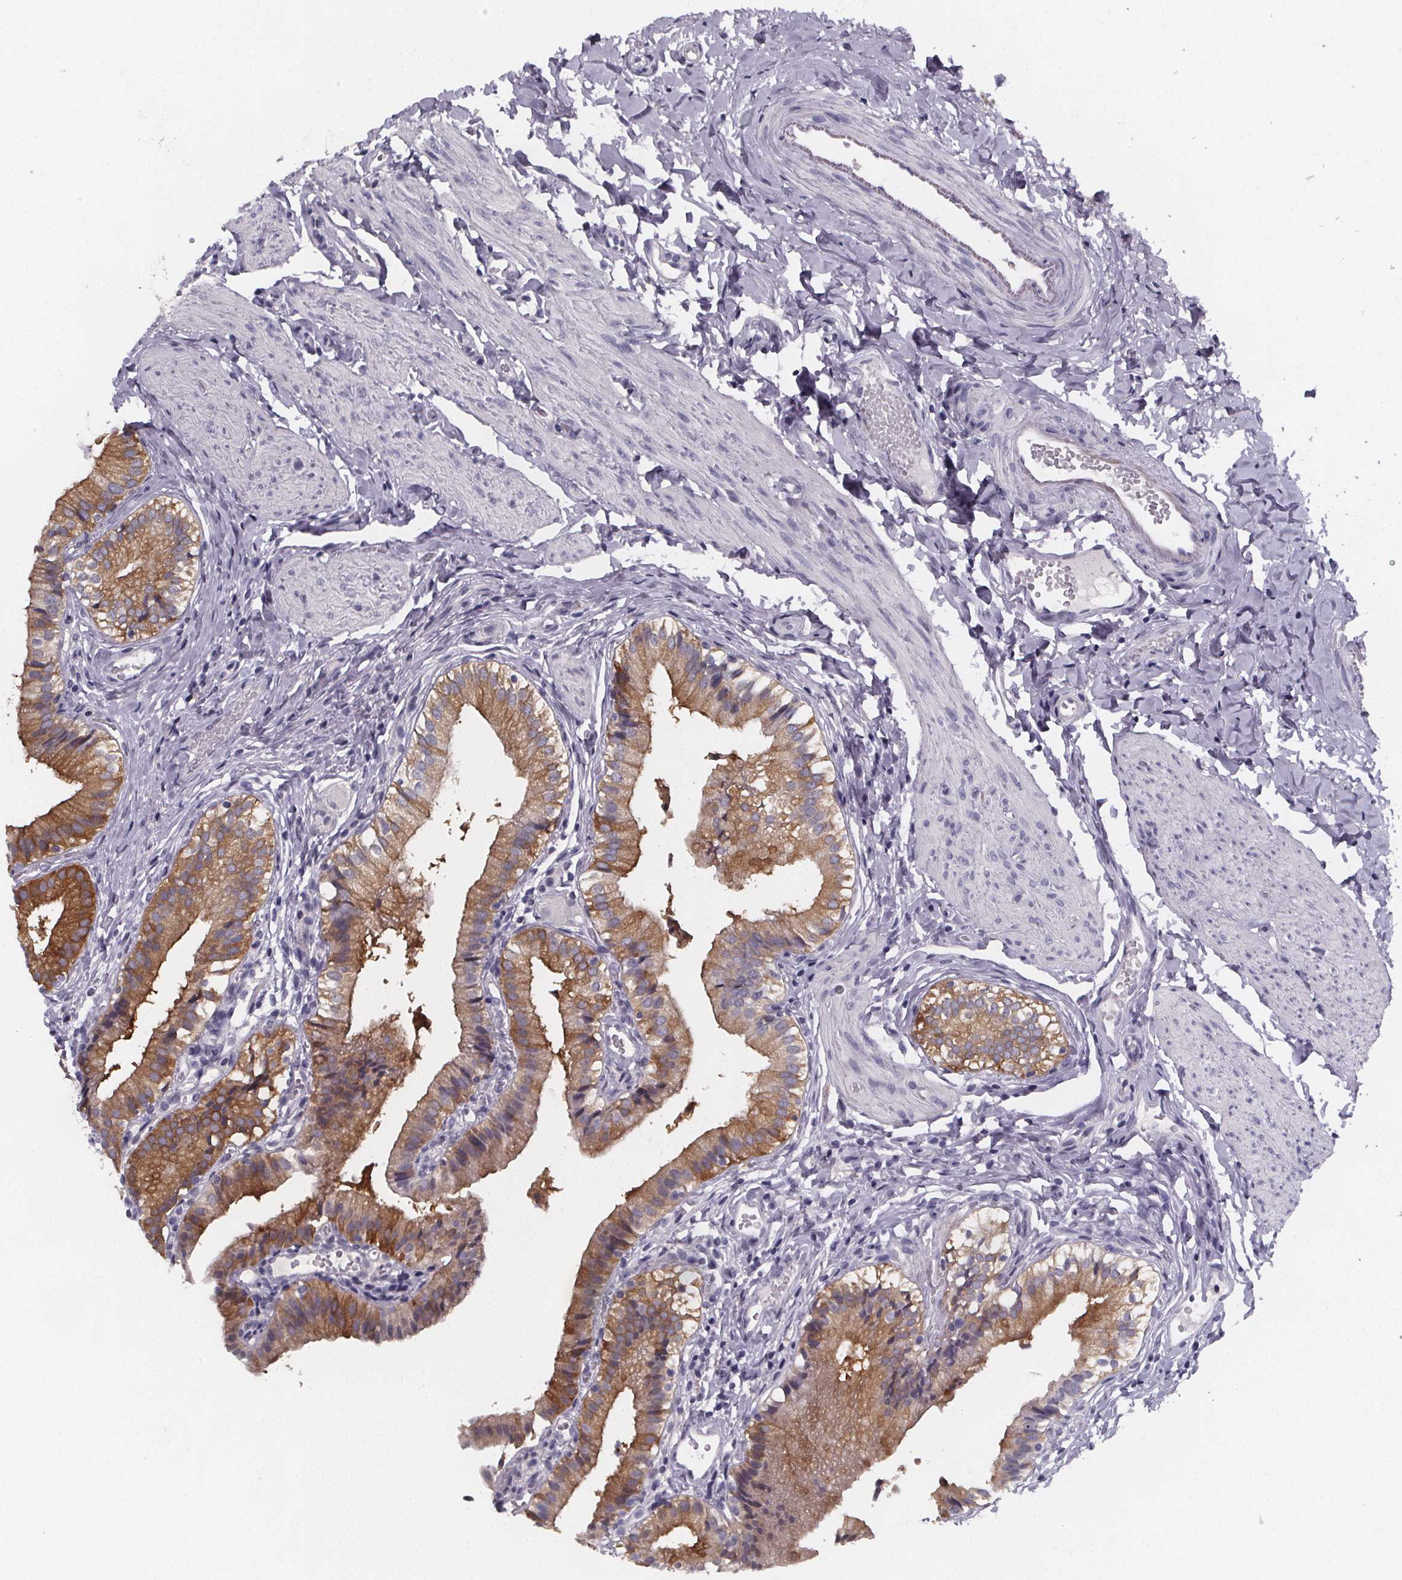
{"staining": {"intensity": "moderate", "quantity": "25%-75%", "location": "cytoplasmic/membranous"}, "tissue": "gallbladder", "cell_type": "Glandular cells", "image_type": "normal", "snomed": [{"axis": "morphology", "description": "Normal tissue, NOS"}, {"axis": "topography", "description": "Gallbladder"}], "caption": "Immunohistochemistry of normal gallbladder shows medium levels of moderate cytoplasmic/membranous positivity in approximately 25%-75% of glandular cells. (DAB IHC with brightfield microscopy, high magnification).", "gene": "PAH", "patient": {"sex": "female", "age": 47}}